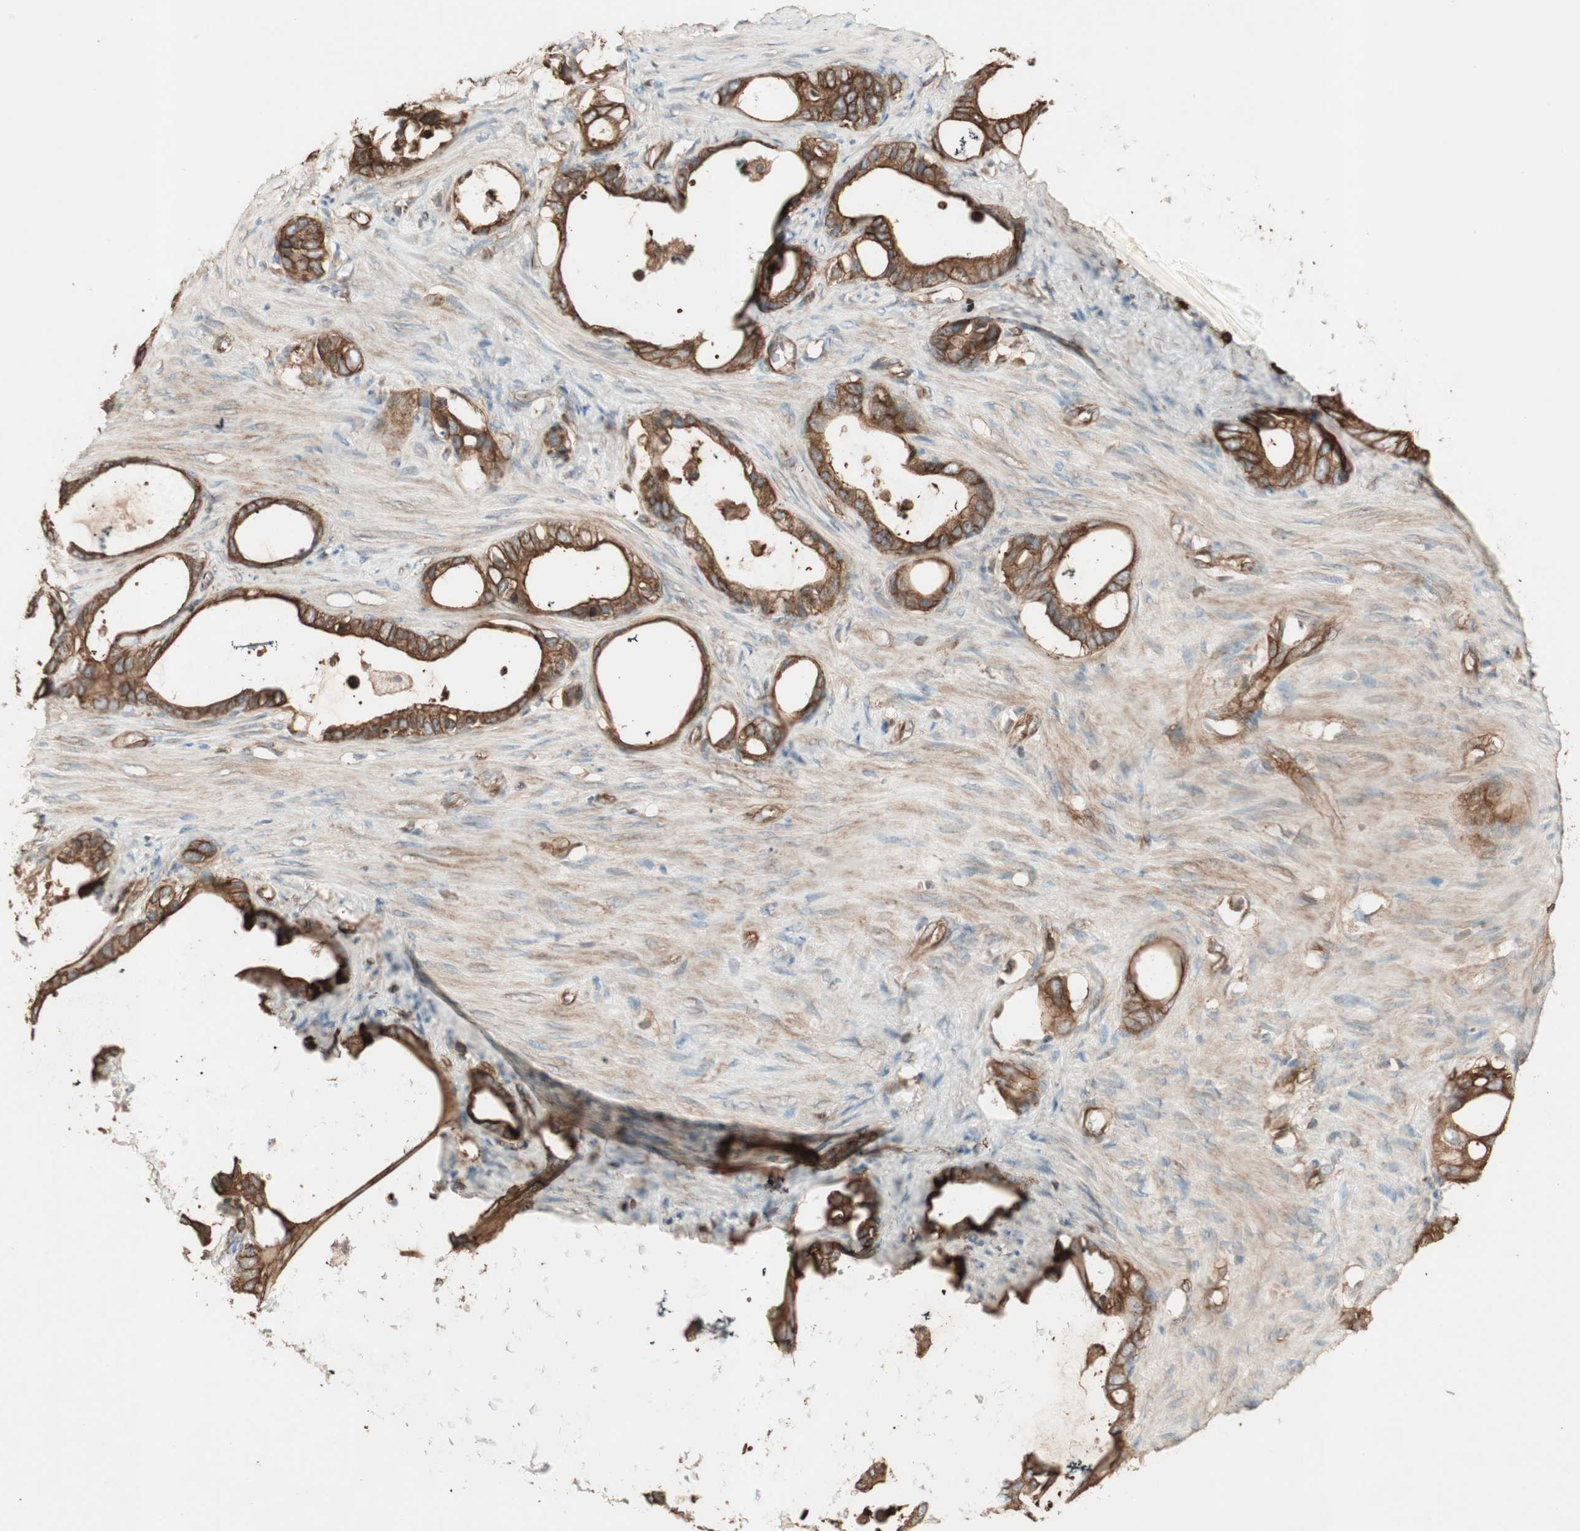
{"staining": {"intensity": "strong", "quantity": ">75%", "location": "cytoplasmic/membranous"}, "tissue": "stomach cancer", "cell_type": "Tumor cells", "image_type": "cancer", "snomed": [{"axis": "morphology", "description": "Adenocarcinoma, NOS"}, {"axis": "topography", "description": "Stomach"}], "caption": "Protein expression analysis of adenocarcinoma (stomach) shows strong cytoplasmic/membranous positivity in approximately >75% of tumor cells.", "gene": "TCP11L1", "patient": {"sex": "female", "age": 75}}